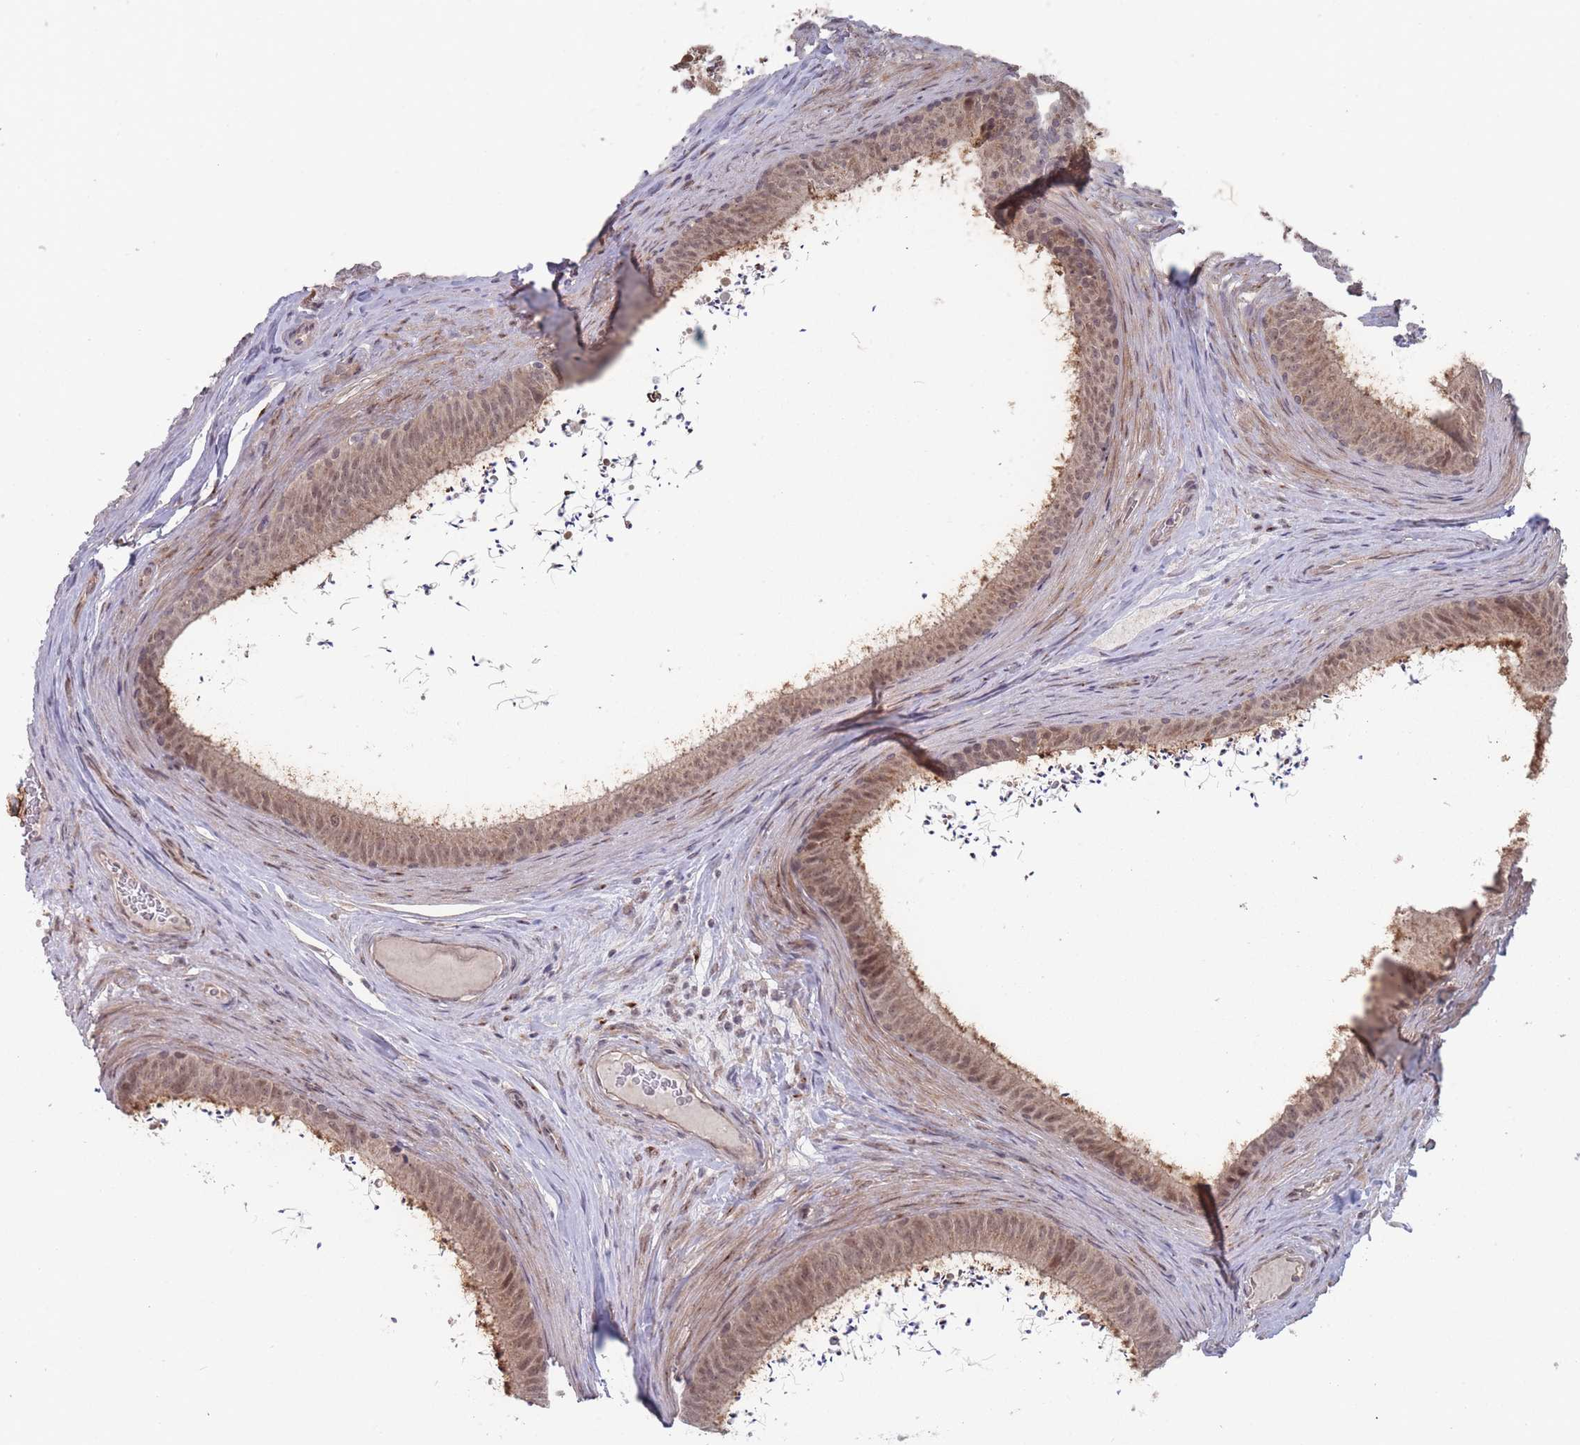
{"staining": {"intensity": "moderate", "quantity": ">75%", "location": "nuclear"}, "tissue": "epididymis", "cell_type": "Glandular cells", "image_type": "normal", "snomed": [{"axis": "morphology", "description": "Normal tissue, NOS"}, {"axis": "topography", "description": "Testis"}, {"axis": "topography", "description": "Epididymis"}], "caption": "Immunohistochemistry photomicrograph of benign epididymis: human epididymis stained using immunohistochemistry reveals medium levels of moderate protein expression localized specifically in the nuclear of glandular cells, appearing as a nuclear brown color.", "gene": "CNTRL", "patient": {"sex": "male", "age": 41}}